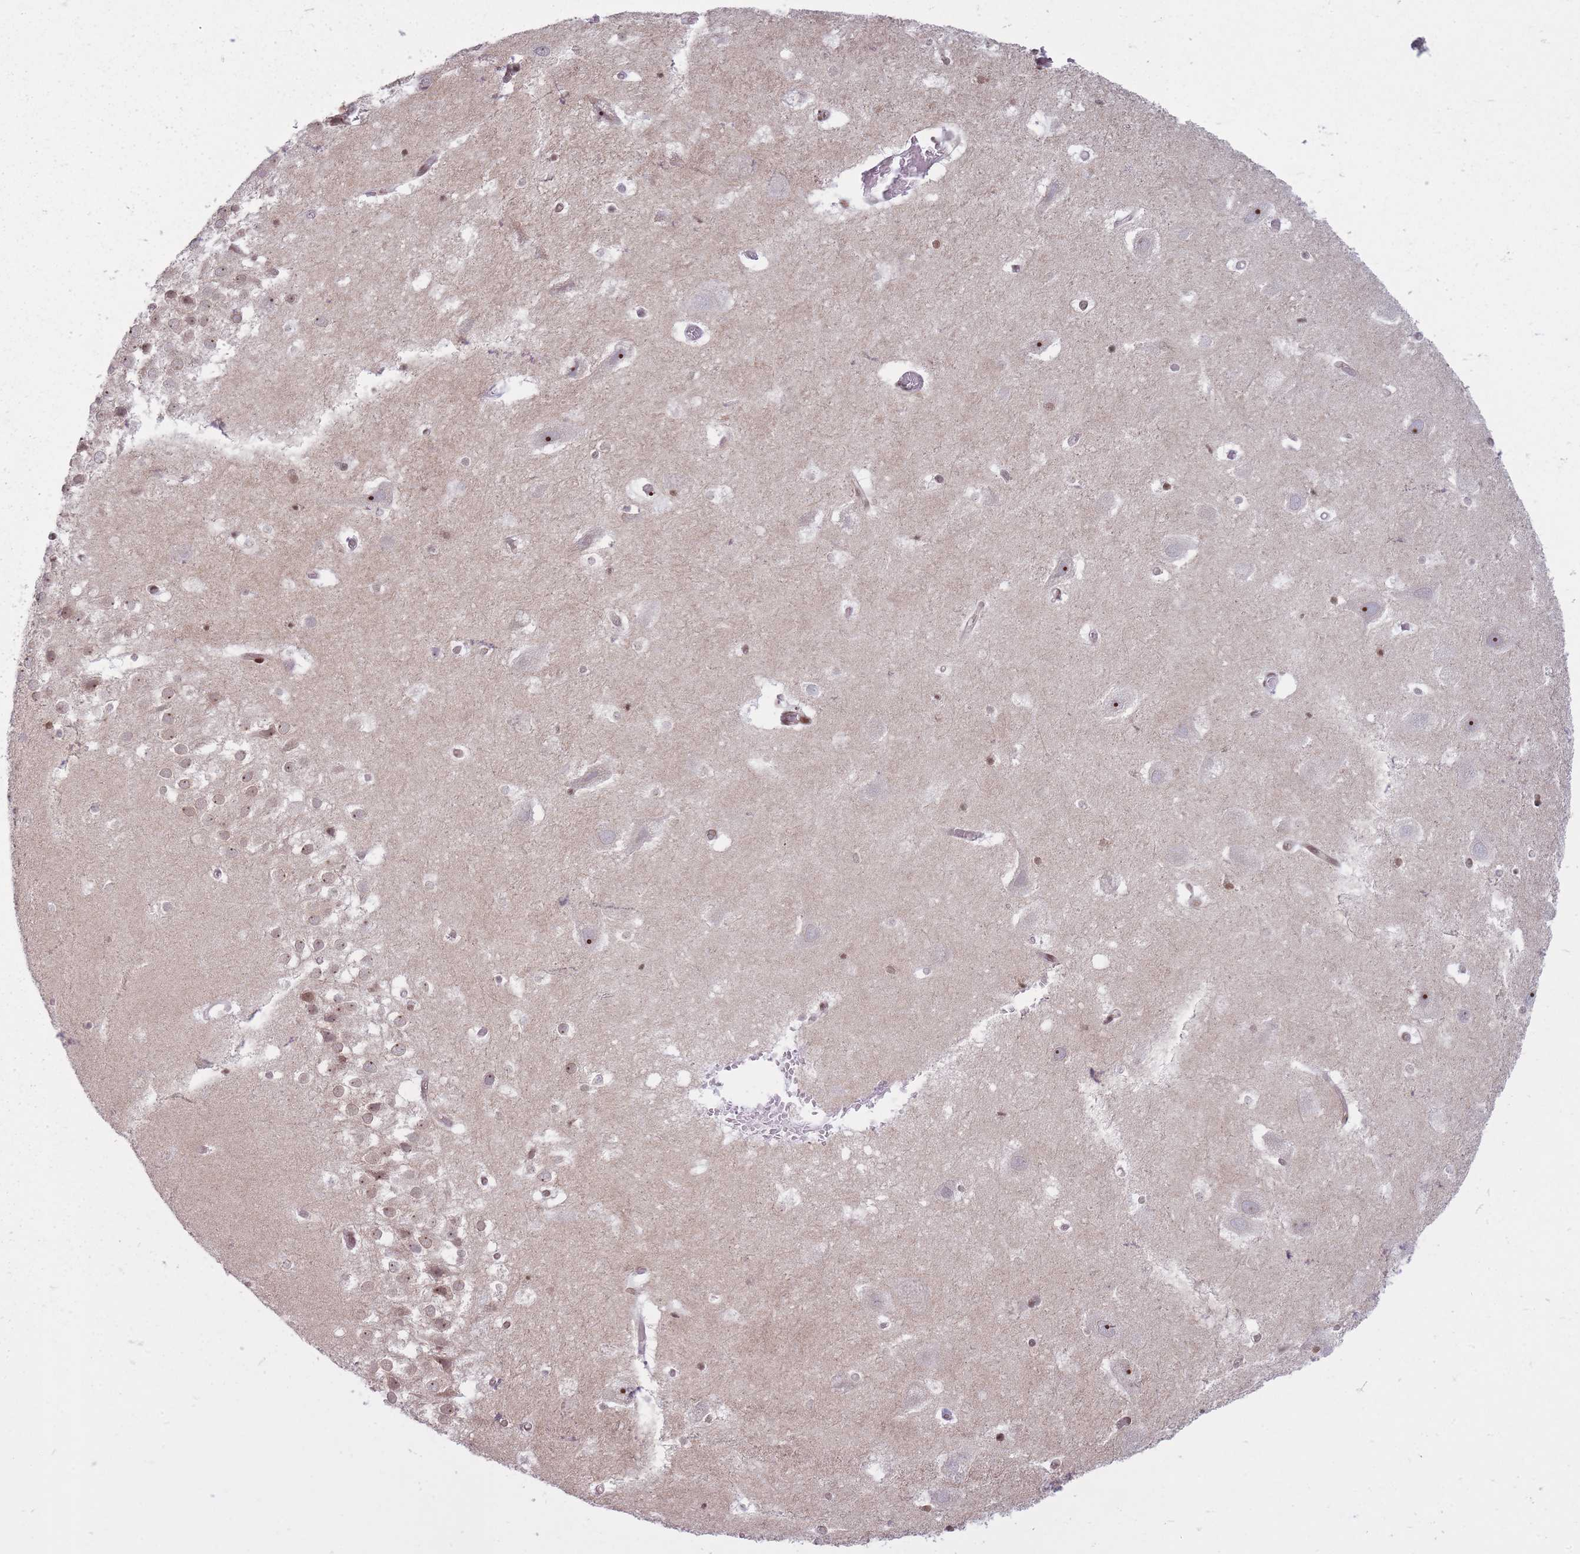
{"staining": {"intensity": "moderate", "quantity": "<25%", "location": "nuclear"}, "tissue": "hippocampus", "cell_type": "Glial cells", "image_type": "normal", "snomed": [{"axis": "morphology", "description": "Normal tissue, NOS"}, {"axis": "topography", "description": "Hippocampus"}], "caption": "The micrograph reveals staining of normal hippocampus, revealing moderate nuclear protein staining (brown color) within glial cells.", "gene": "TMC6", "patient": {"sex": "female", "age": 52}}